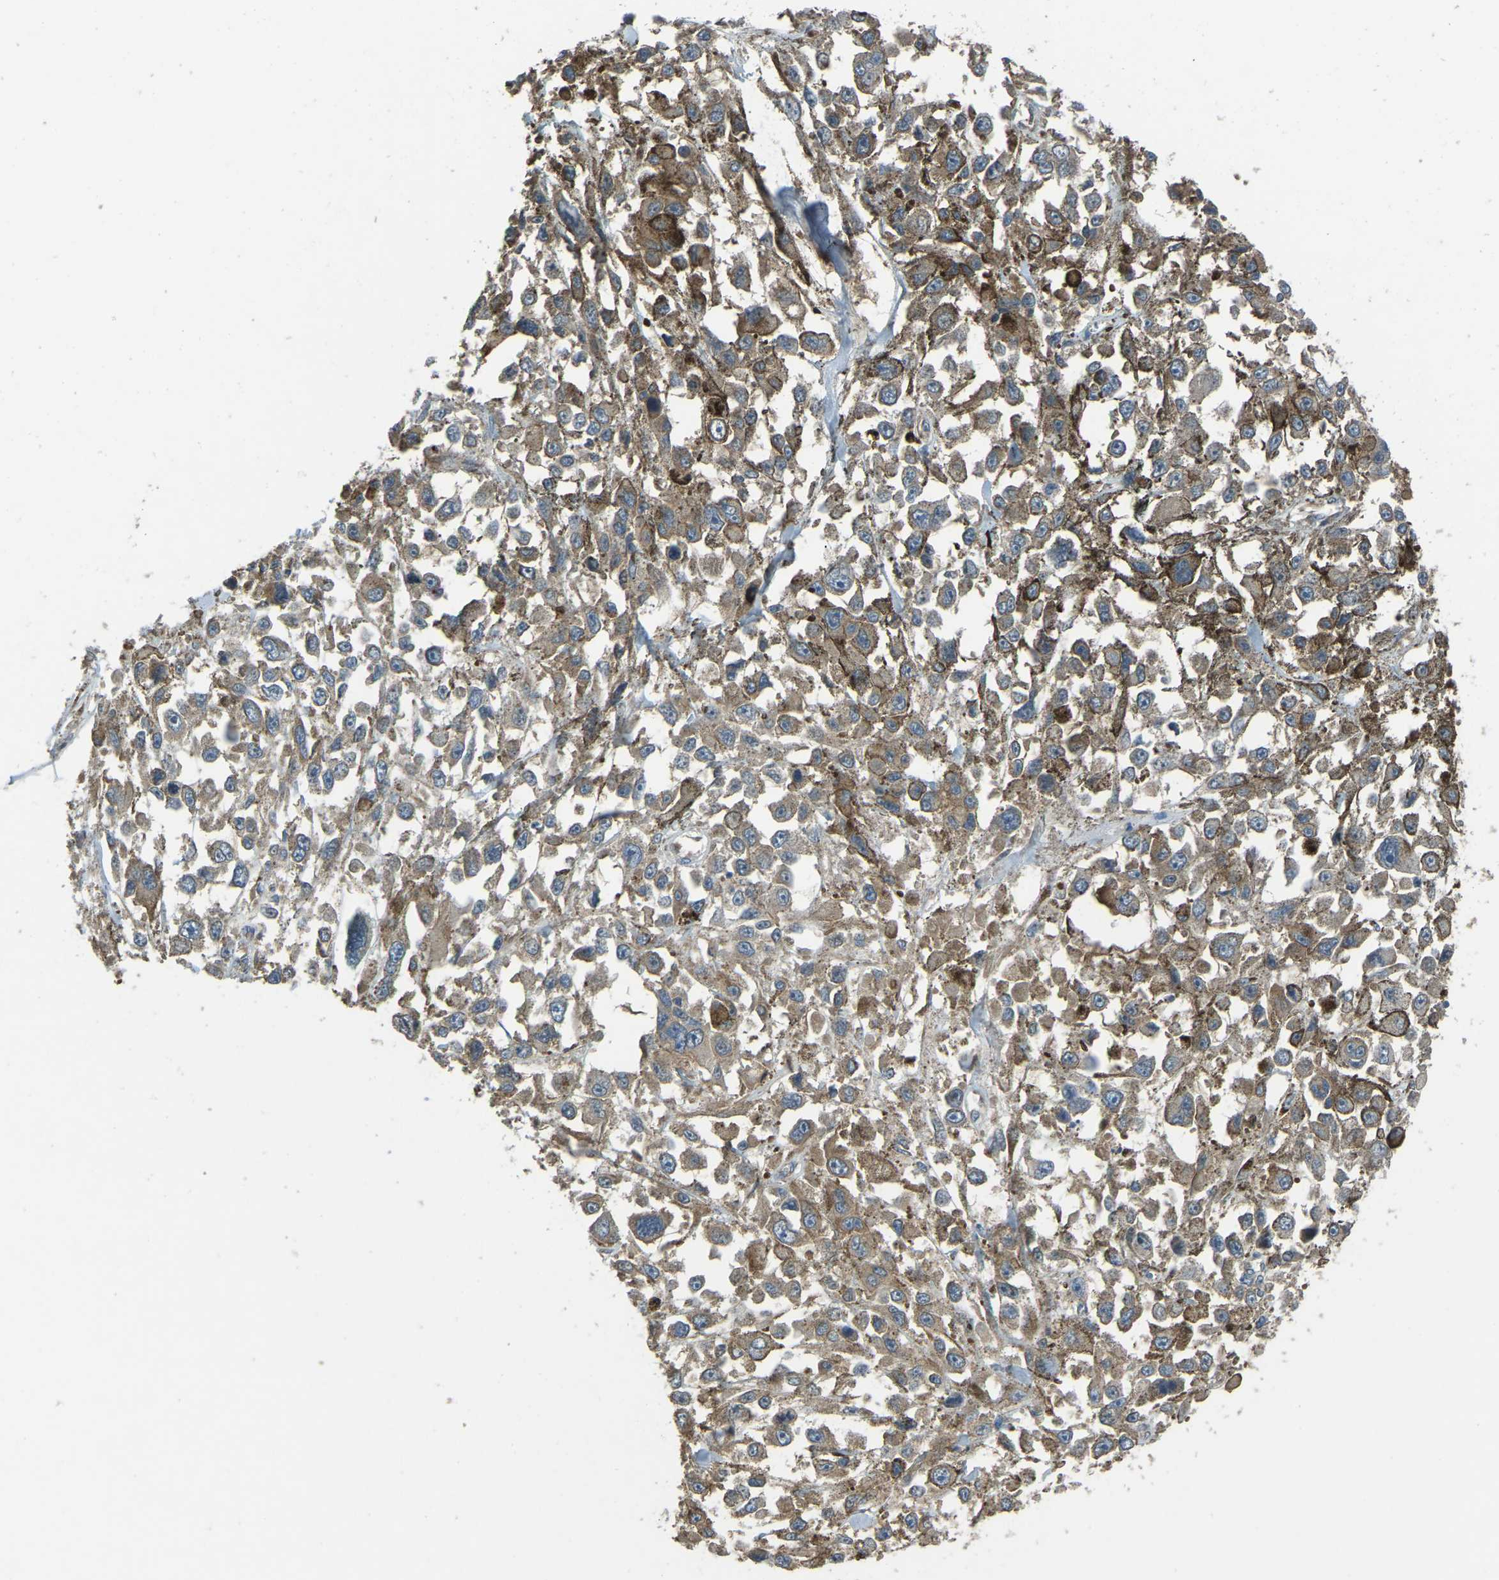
{"staining": {"intensity": "moderate", "quantity": ">75%", "location": "cytoplasmic/membranous"}, "tissue": "melanoma", "cell_type": "Tumor cells", "image_type": "cancer", "snomed": [{"axis": "morphology", "description": "Malignant melanoma, Metastatic site"}, {"axis": "topography", "description": "Lymph node"}], "caption": "Protein expression analysis of malignant melanoma (metastatic site) demonstrates moderate cytoplasmic/membranous positivity in approximately >75% of tumor cells.", "gene": "AIMP1", "patient": {"sex": "male", "age": 59}}